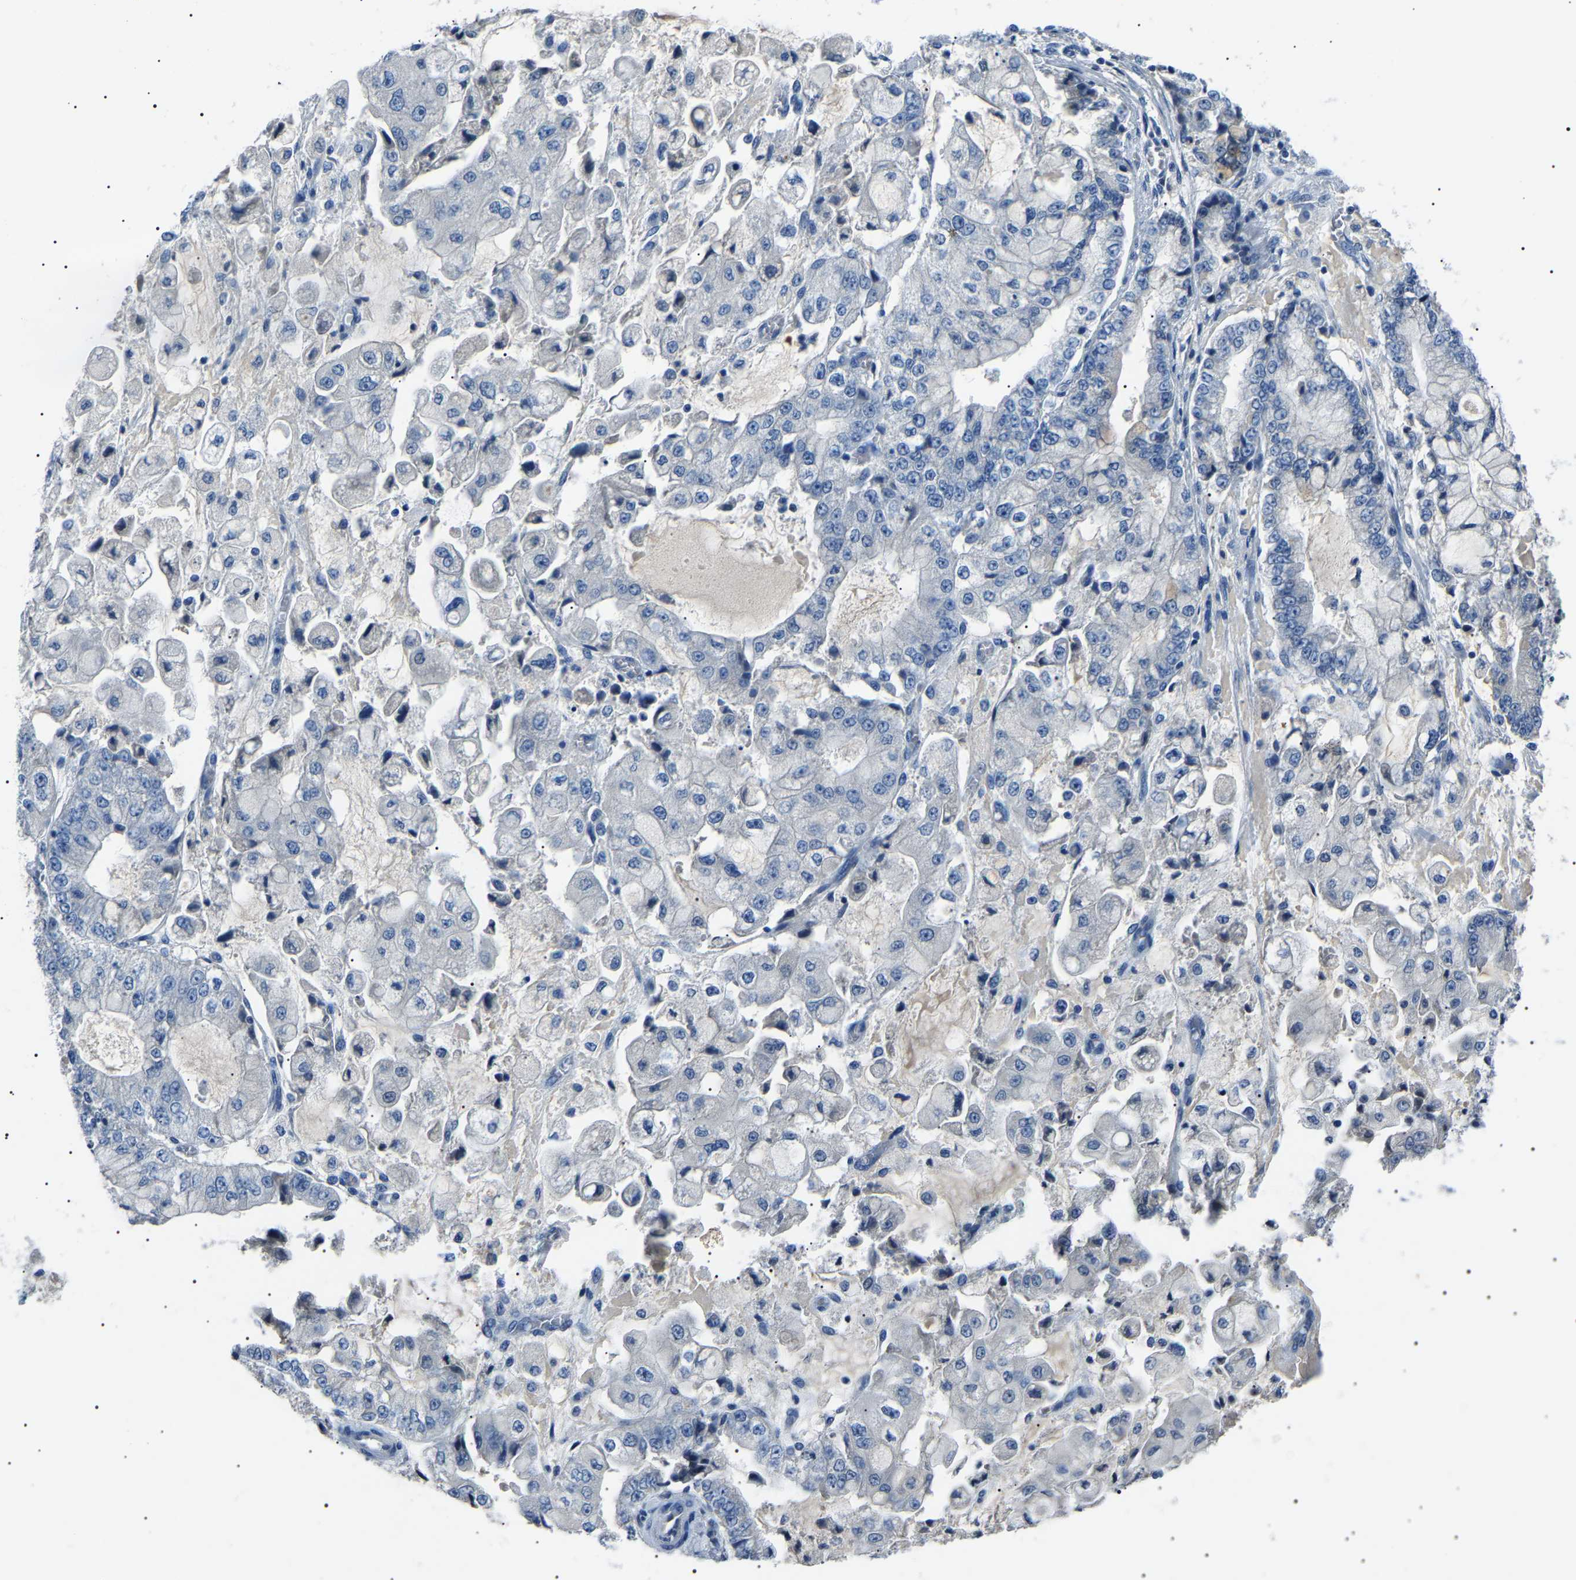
{"staining": {"intensity": "negative", "quantity": "none", "location": "none"}, "tissue": "stomach cancer", "cell_type": "Tumor cells", "image_type": "cancer", "snomed": [{"axis": "morphology", "description": "Adenocarcinoma, NOS"}, {"axis": "topography", "description": "Stomach"}], "caption": "Tumor cells are negative for brown protein staining in stomach adenocarcinoma.", "gene": "KLK15", "patient": {"sex": "male", "age": 76}}